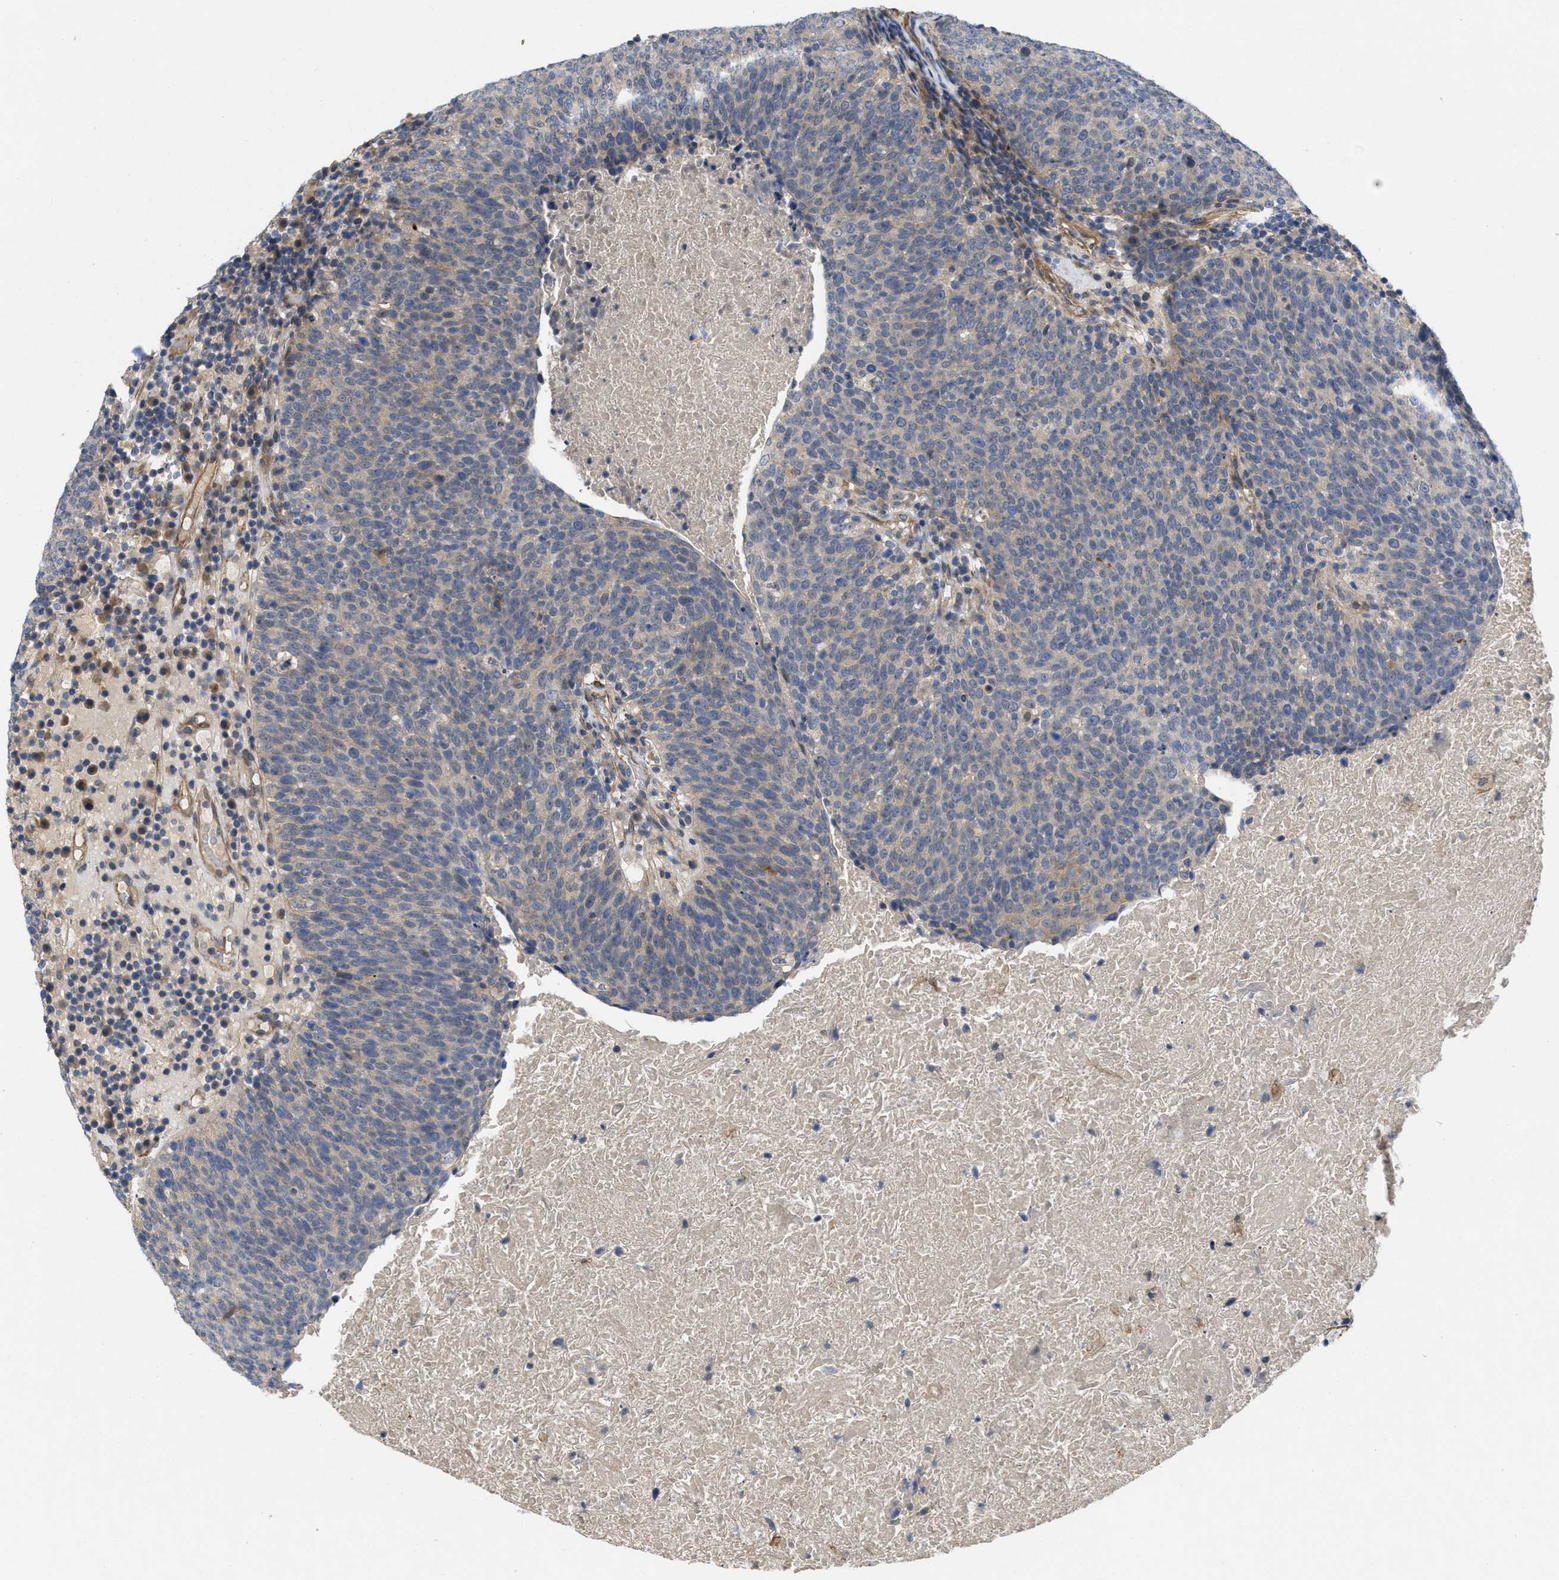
{"staining": {"intensity": "weak", "quantity": "<25%", "location": "cytoplasmic/membranous"}, "tissue": "head and neck cancer", "cell_type": "Tumor cells", "image_type": "cancer", "snomed": [{"axis": "morphology", "description": "Squamous cell carcinoma, NOS"}, {"axis": "morphology", "description": "Squamous cell carcinoma, metastatic, NOS"}, {"axis": "topography", "description": "Lymph node"}, {"axis": "topography", "description": "Head-Neck"}], "caption": "The image reveals no significant positivity in tumor cells of squamous cell carcinoma (head and neck). (DAB immunohistochemistry visualized using brightfield microscopy, high magnification).", "gene": "ARHGEF26", "patient": {"sex": "male", "age": 62}}